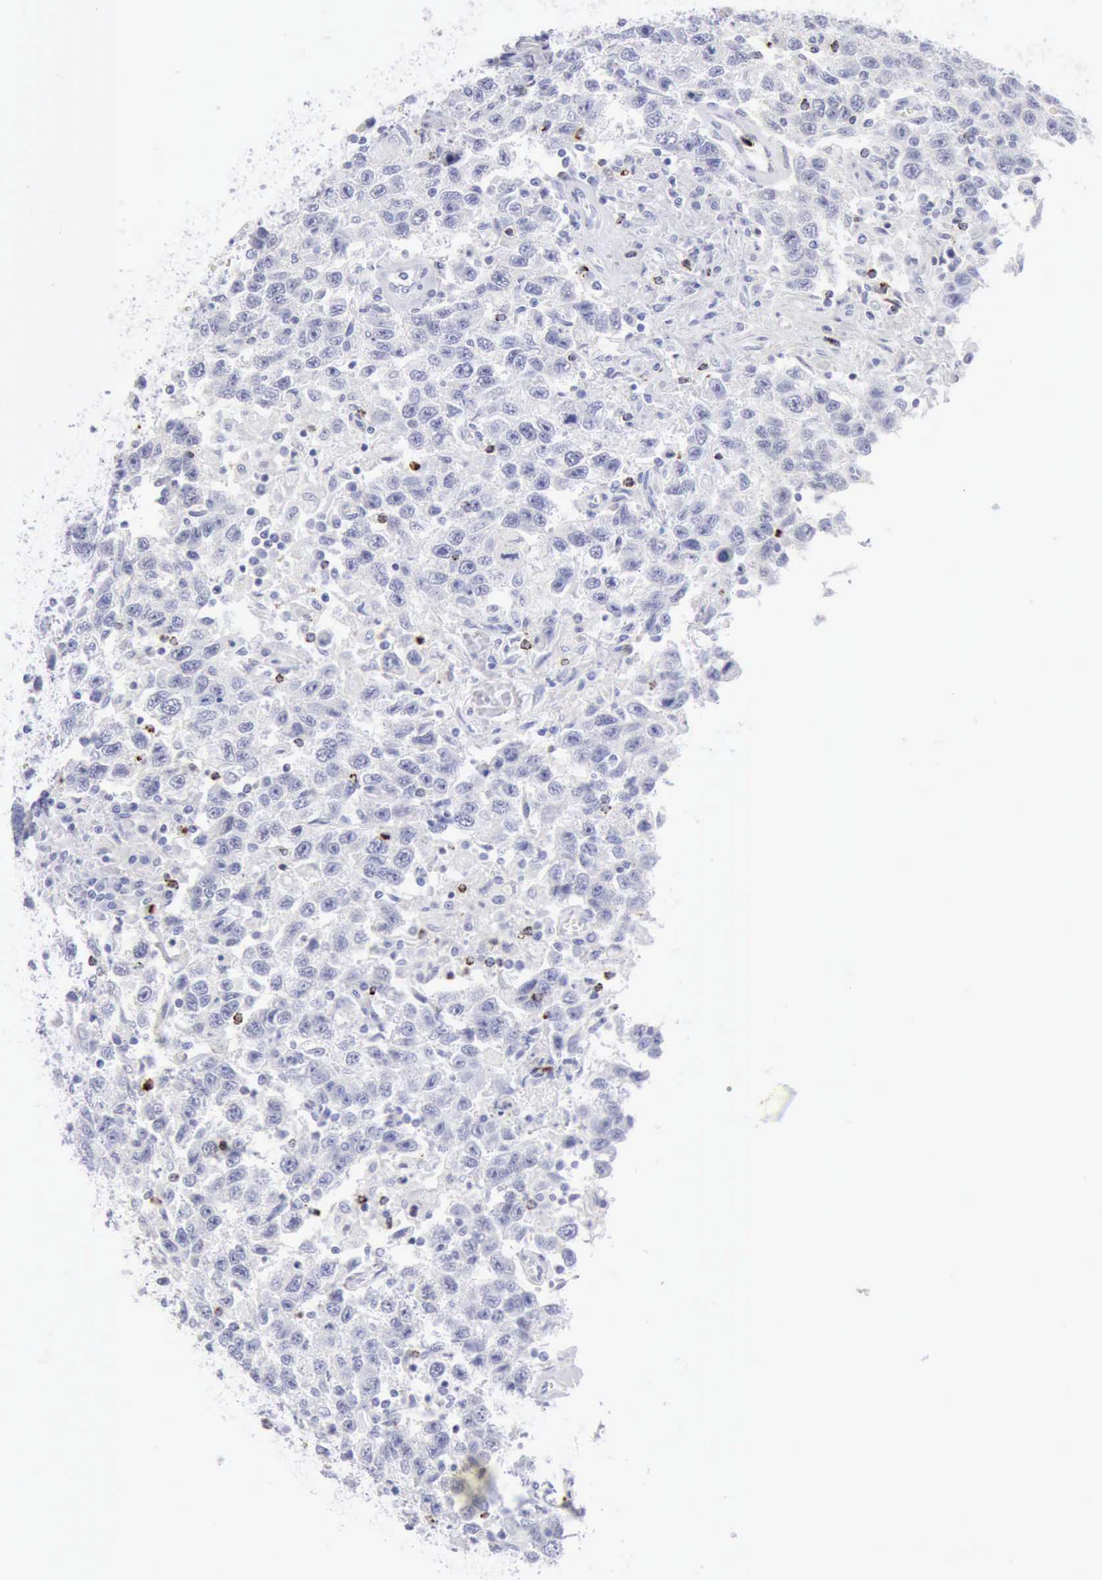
{"staining": {"intensity": "negative", "quantity": "none", "location": "none"}, "tissue": "testis cancer", "cell_type": "Tumor cells", "image_type": "cancer", "snomed": [{"axis": "morphology", "description": "Seminoma, NOS"}, {"axis": "topography", "description": "Testis"}], "caption": "Protein analysis of seminoma (testis) shows no significant staining in tumor cells.", "gene": "GZMB", "patient": {"sex": "male", "age": 41}}